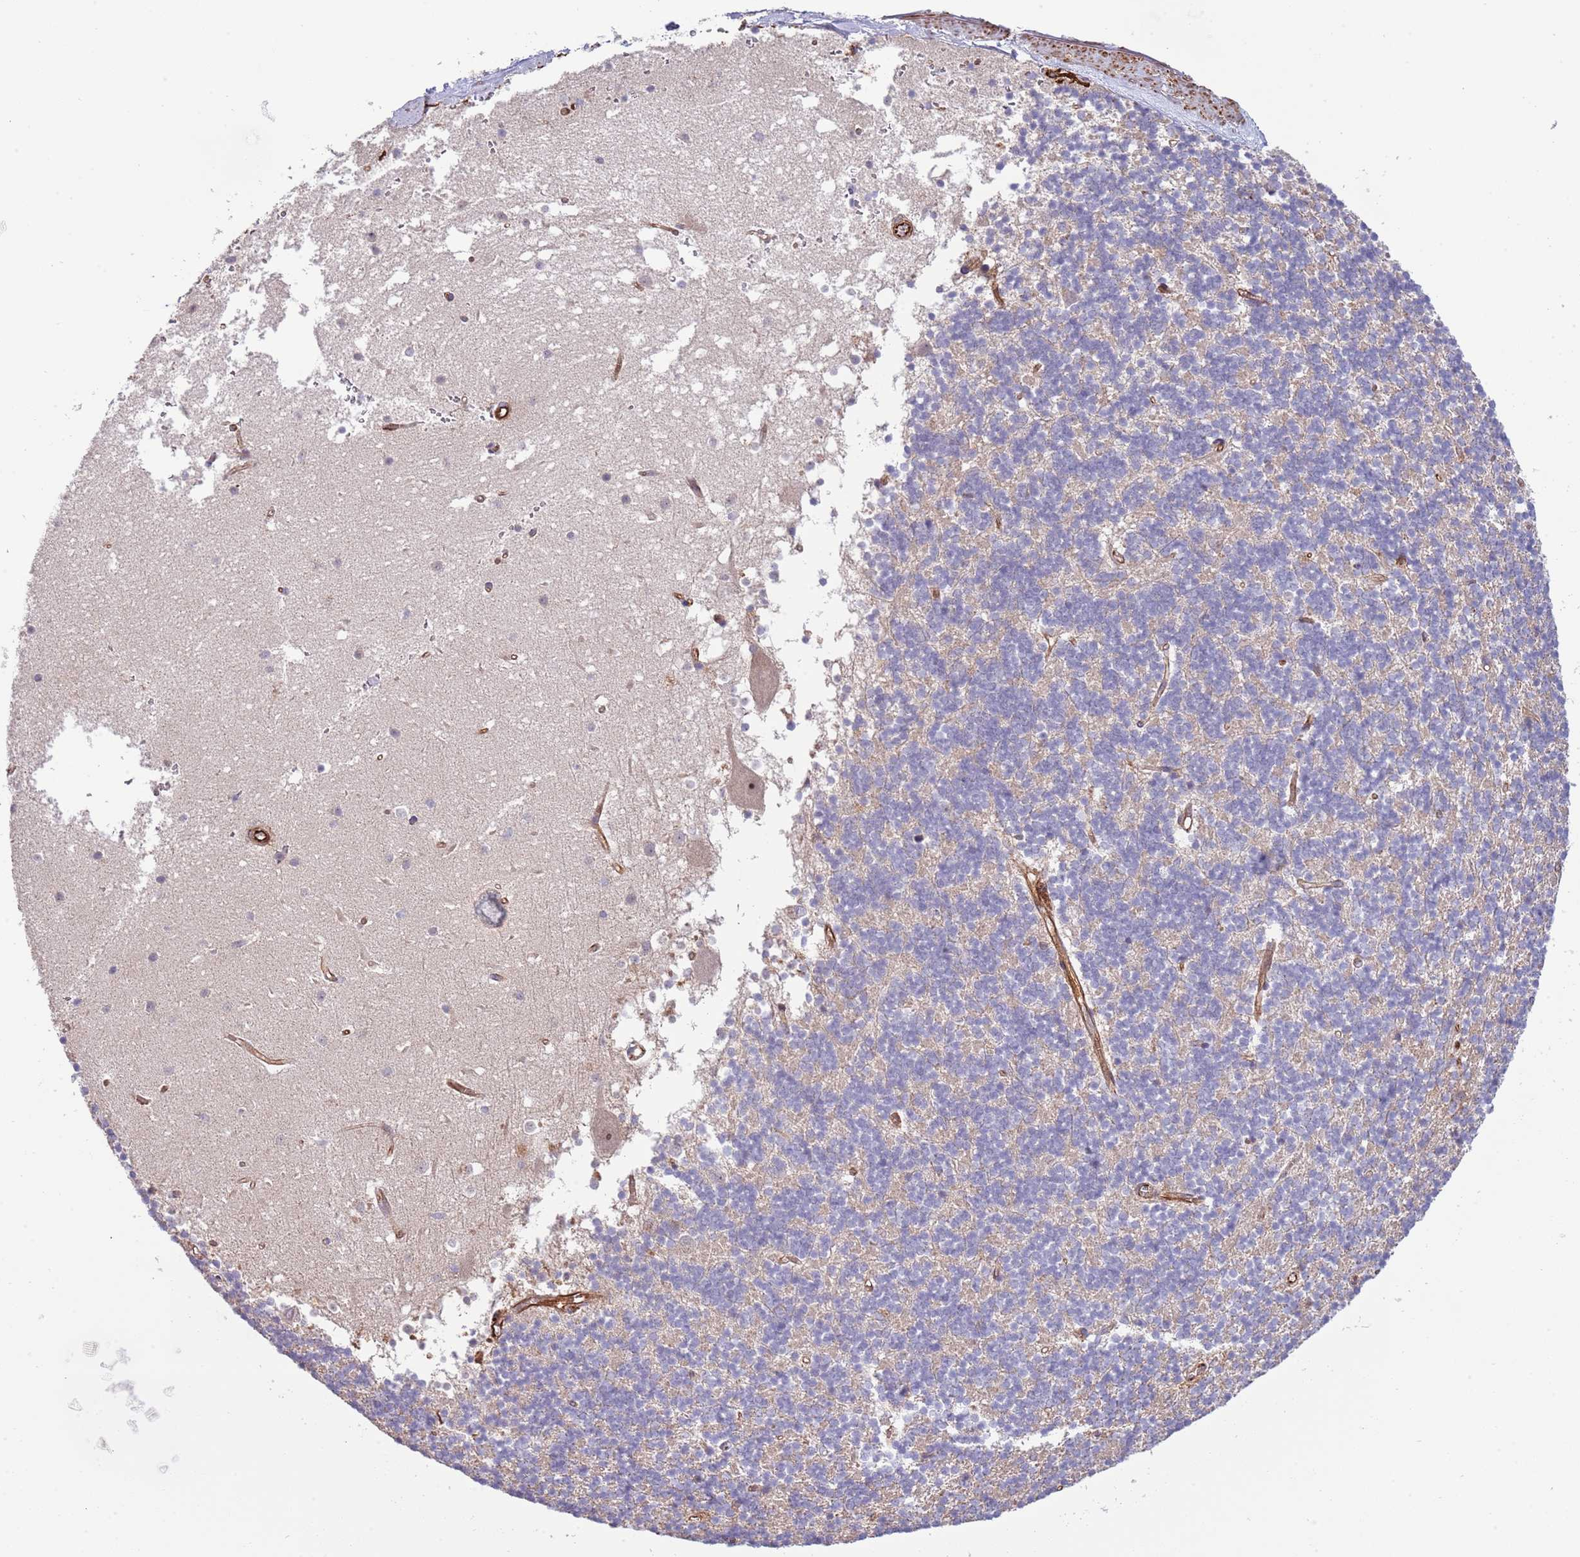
{"staining": {"intensity": "negative", "quantity": "none", "location": "none"}, "tissue": "cerebellum", "cell_type": "Cells in granular layer", "image_type": "normal", "snomed": [{"axis": "morphology", "description": "Normal tissue, NOS"}, {"axis": "topography", "description": "Cerebellum"}], "caption": "Immunohistochemical staining of normal cerebellum reveals no significant staining in cells in granular layer.", "gene": "NEK3", "patient": {"sex": "male", "age": 54}}